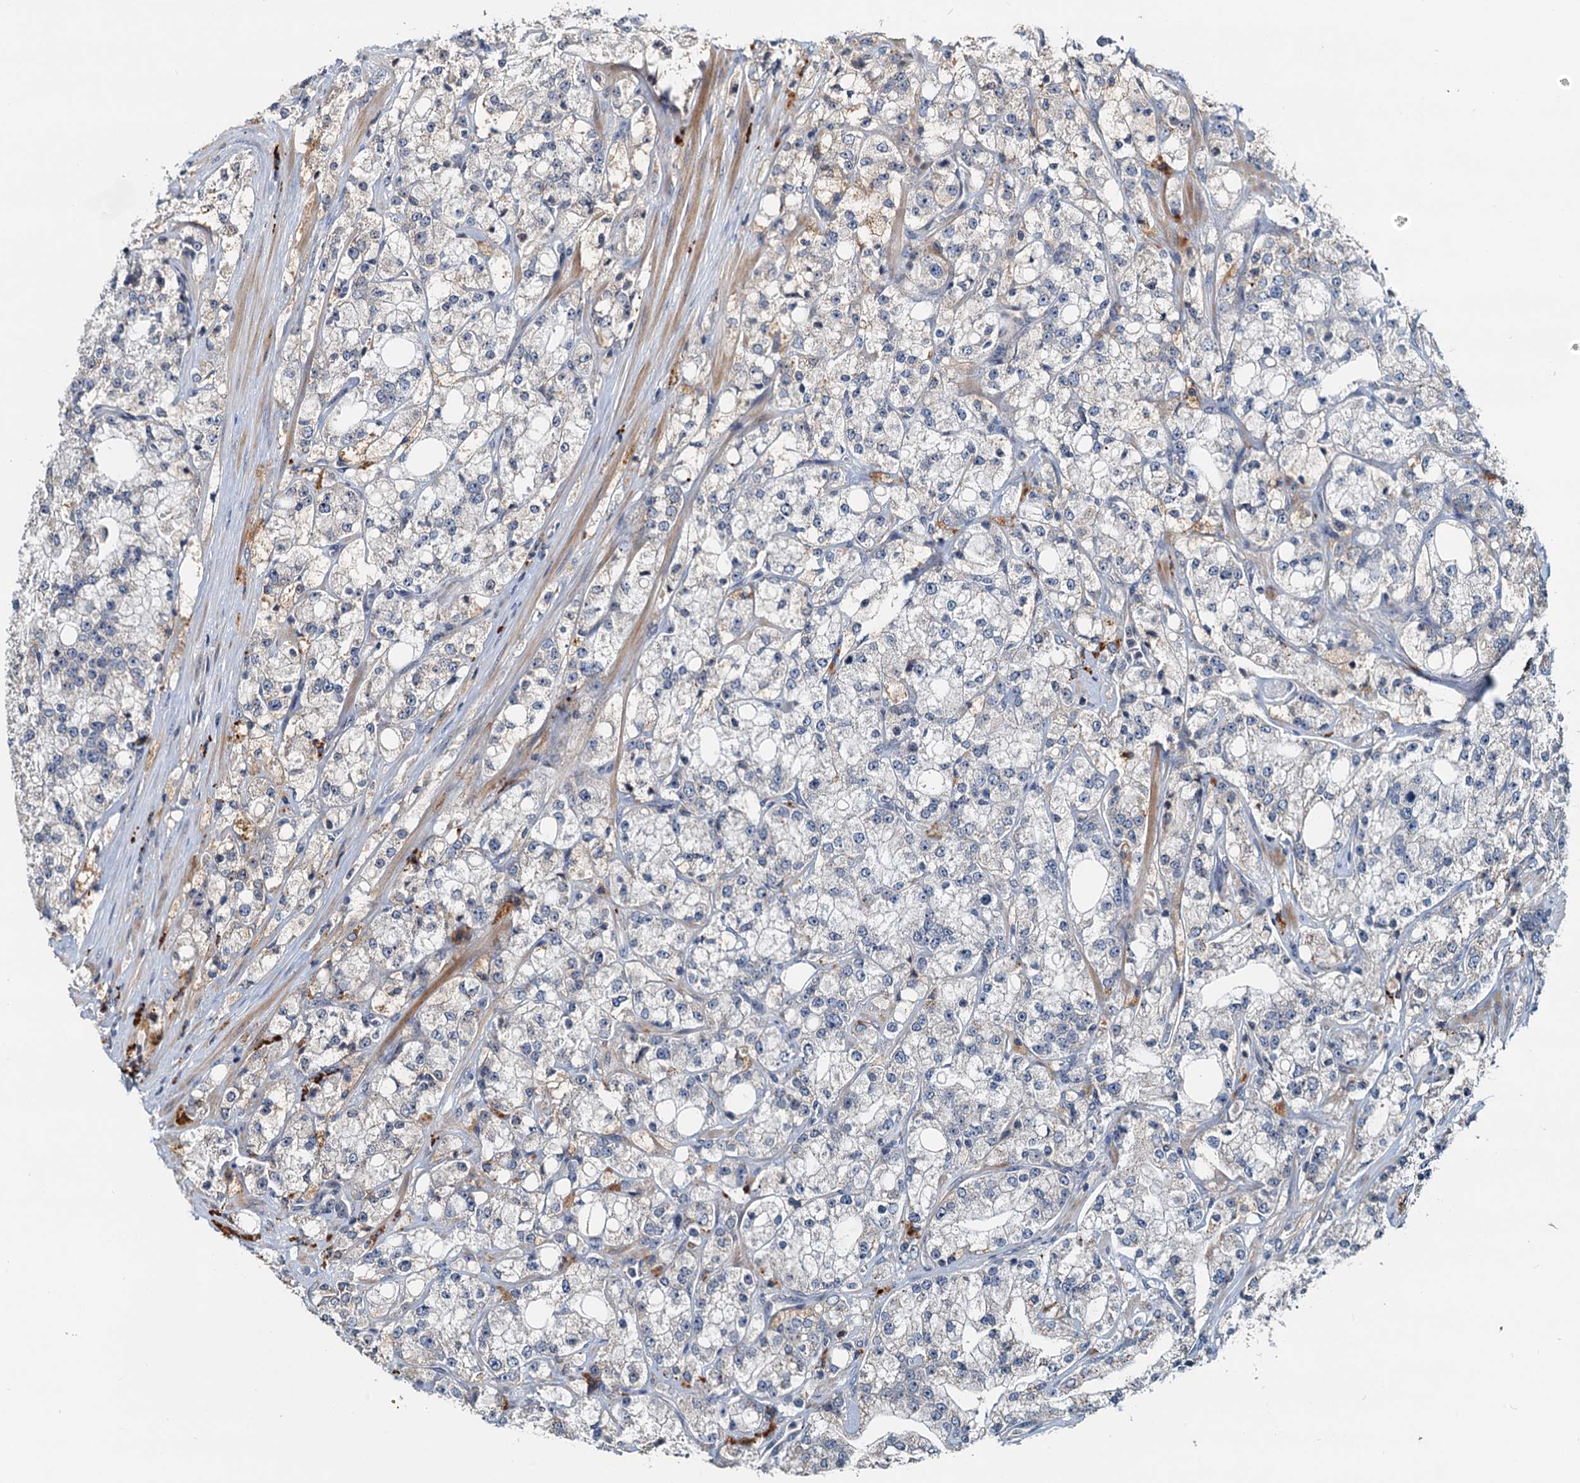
{"staining": {"intensity": "moderate", "quantity": "<25%", "location": "cytoplasmic/membranous"}, "tissue": "prostate cancer", "cell_type": "Tumor cells", "image_type": "cancer", "snomed": [{"axis": "morphology", "description": "Adenocarcinoma, High grade"}, {"axis": "topography", "description": "Prostate"}], "caption": "Prostate cancer (high-grade adenocarcinoma) stained with immunohistochemistry (IHC) demonstrates moderate cytoplasmic/membranous positivity in about <25% of tumor cells.", "gene": "RGS7BP", "patient": {"sex": "male", "age": 64}}